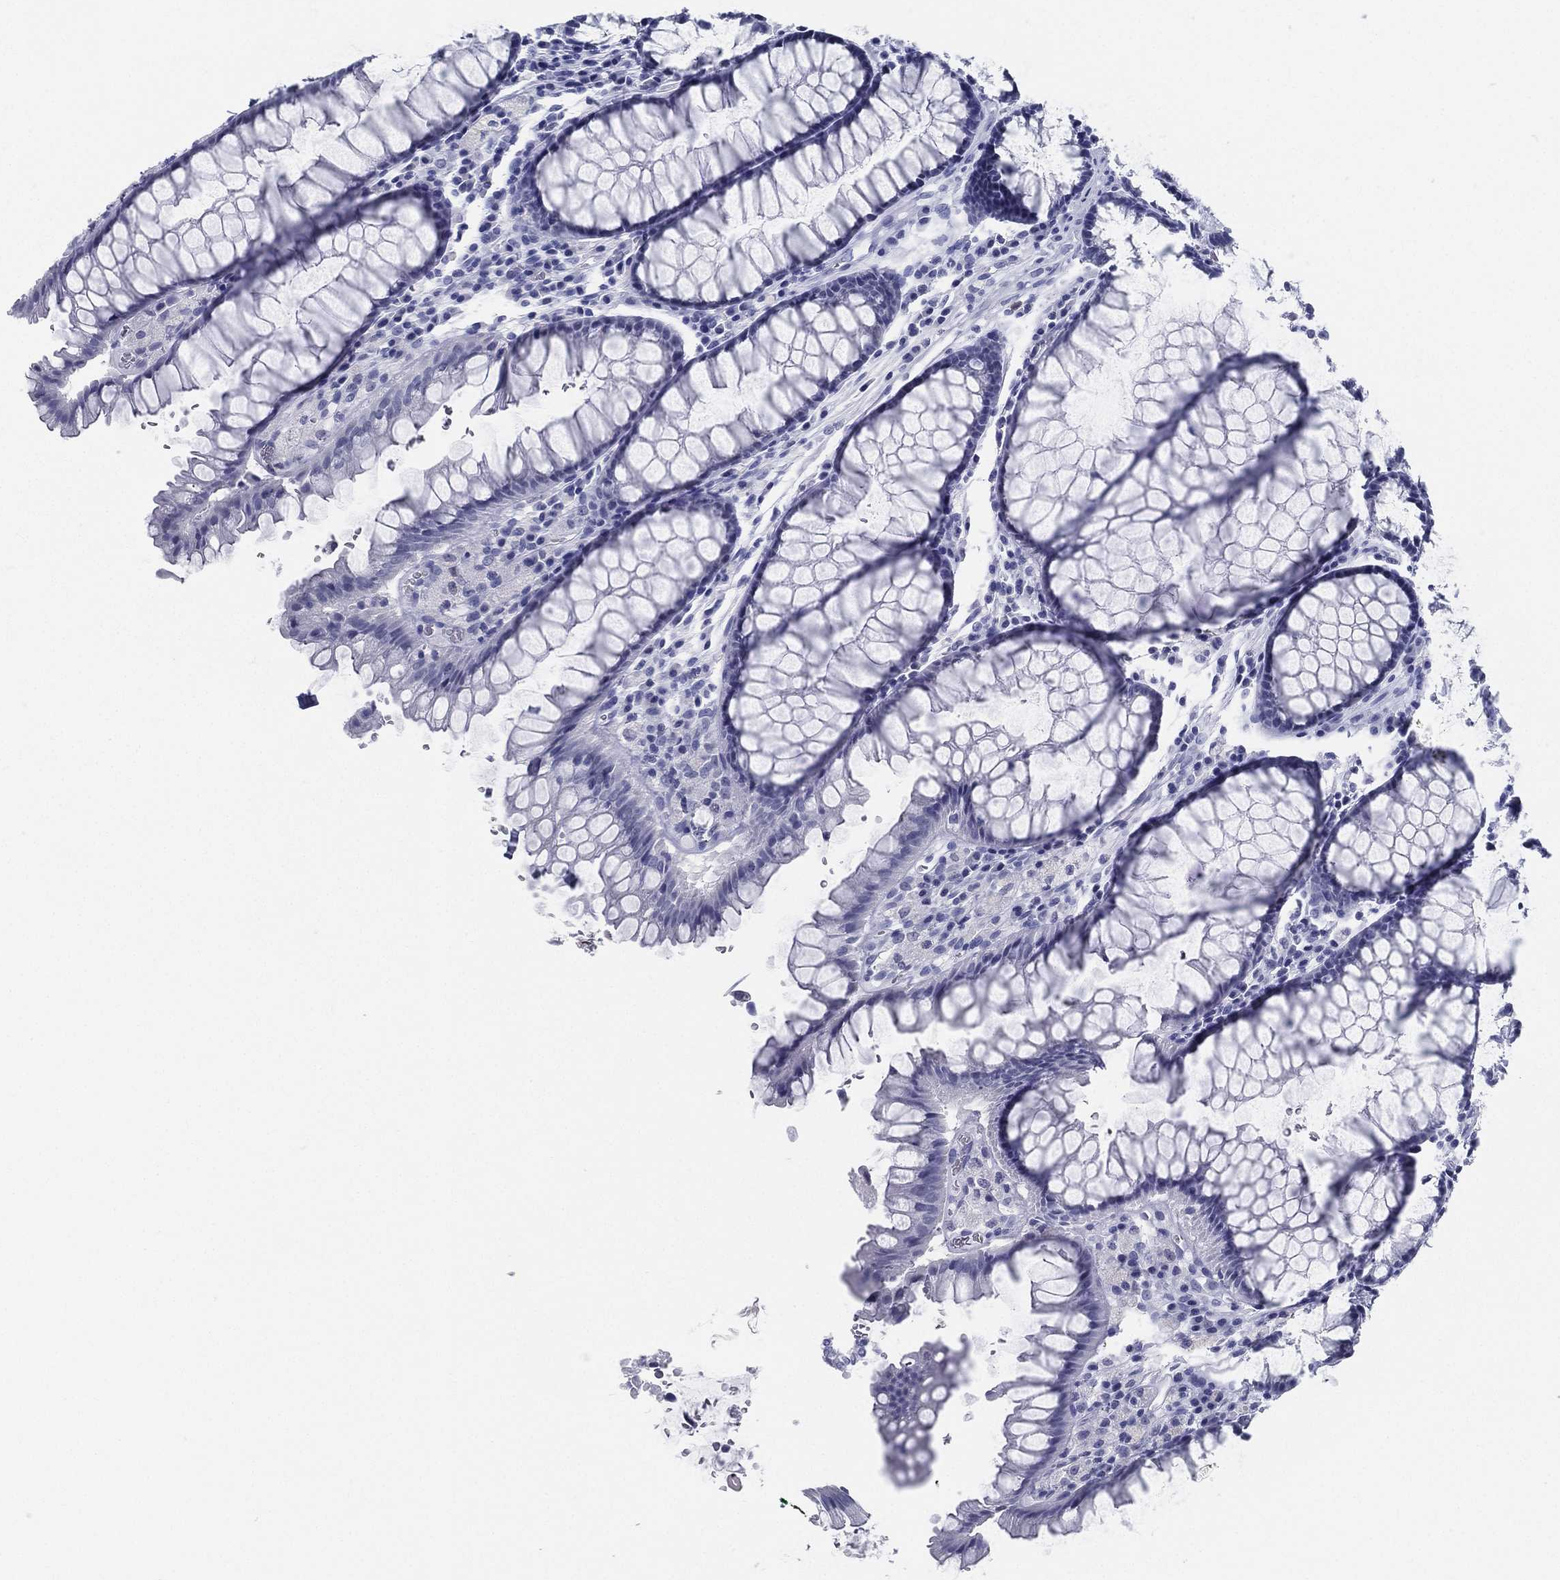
{"staining": {"intensity": "negative", "quantity": "none", "location": "none"}, "tissue": "rectum", "cell_type": "Glandular cells", "image_type": "normal", "snomed": [{"axis": "morphology", "description": "Normal tissue, NOS"}, {"axis": "topography", "description": "Rectum"}], "caption": "DAB (3,3'-diaminobenzidine) immunohistochemical staining of benign human rectum shows no significant expression in glandular cells. (IHC, brightfield microscopy, high magnification).", "gene": "ATP1B2", "patient": {"sex": "female", "age": 68}}